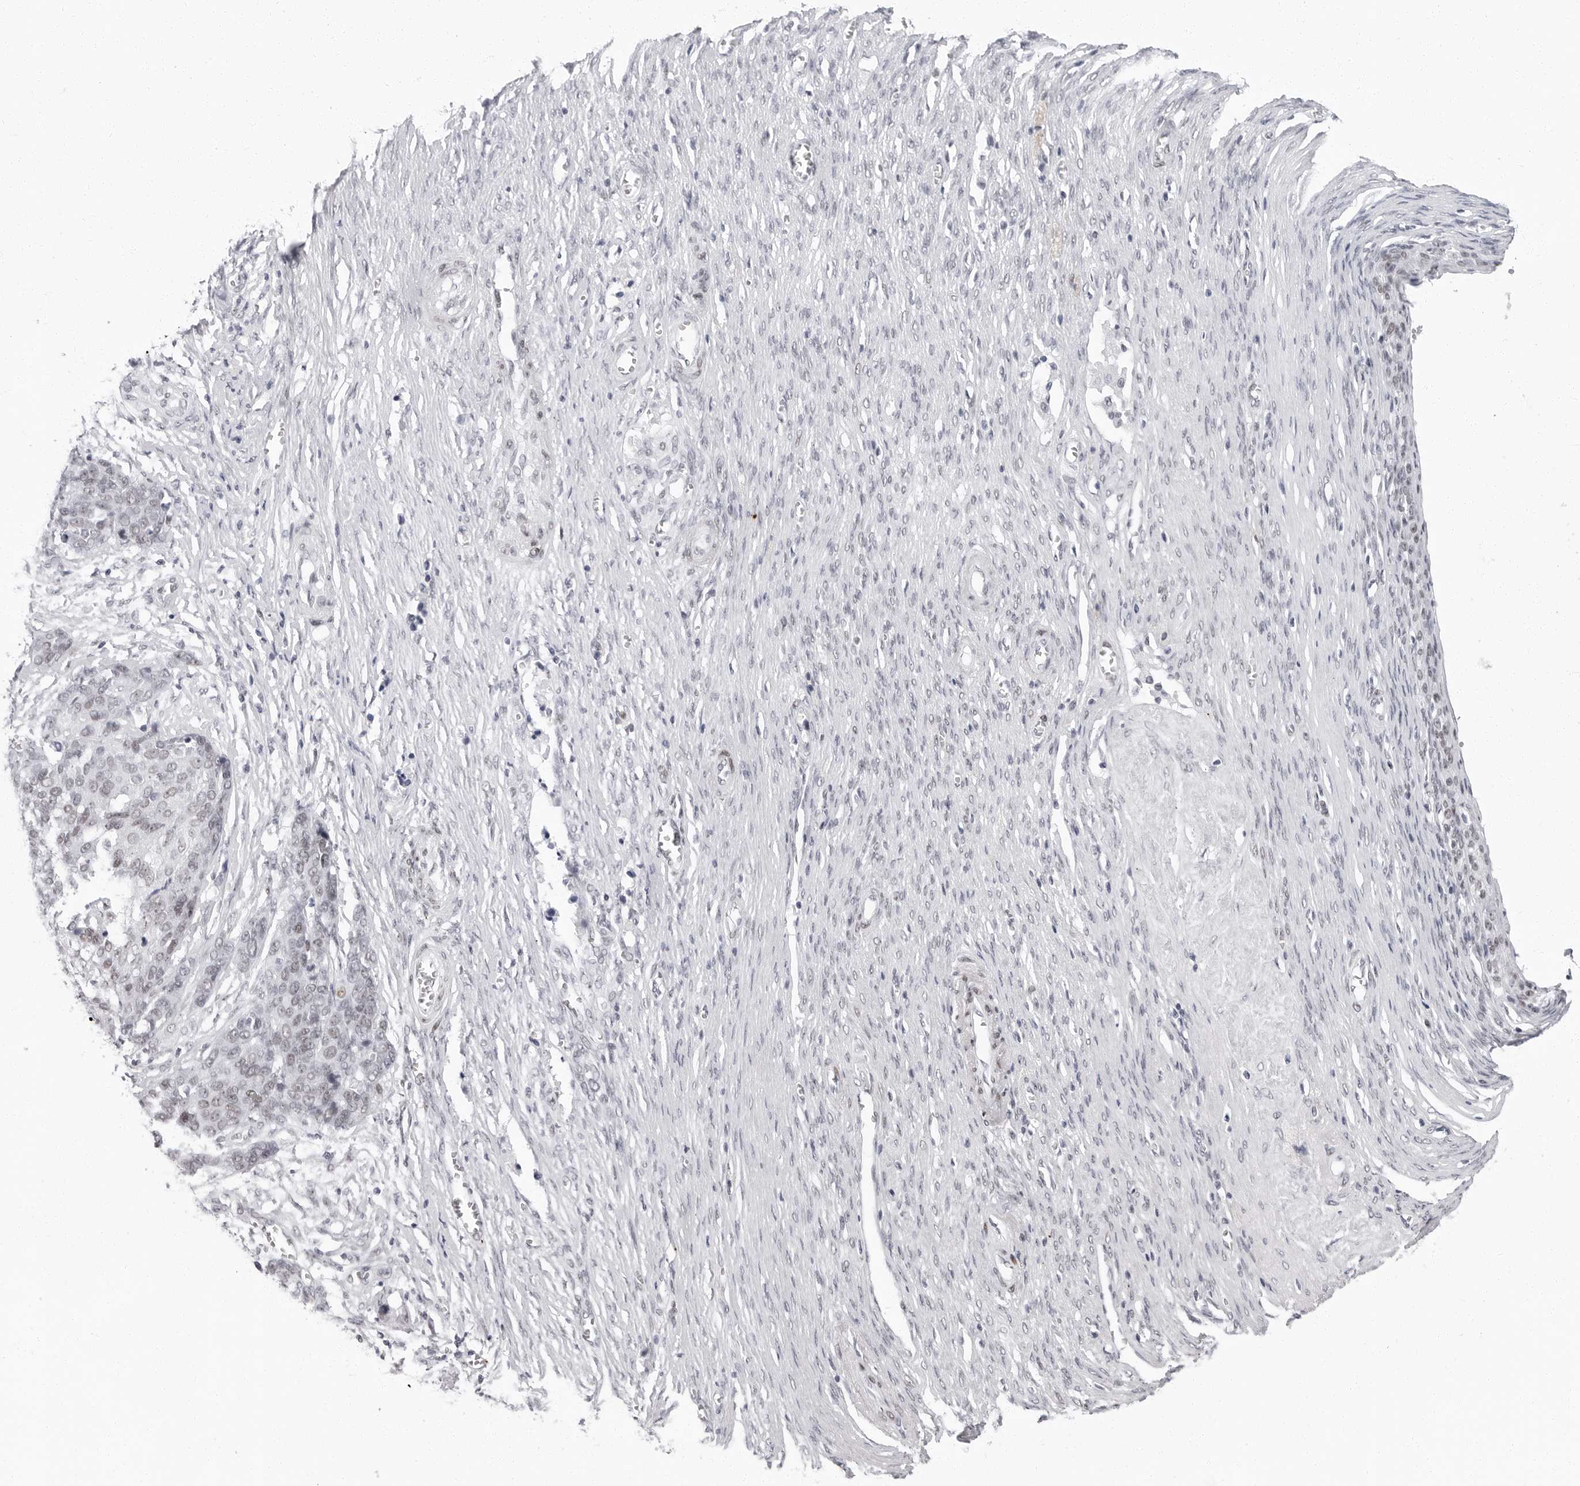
{"staining": {"intensity": "weak", "quantity": "<25%", "location": "nuclear"}, "tissue": "ovarian cancer", "cell_type": "Tumor cells", "image_type": "cancer", "snomed": [{"axis": "morphology", "description": "Cystadenocarcinoma, serous, NOS"}, {"axis": "topography", "description": "Ovary"}], "caption": "Immunohistochemistry (IHC) micrograph of human ovarian serous cystadenocarcinoma stained for a protein (brown), which displays no positivity in tumor cells.", "gene": "VEZF1", "patient": {"sex": "female", "age": 44}}